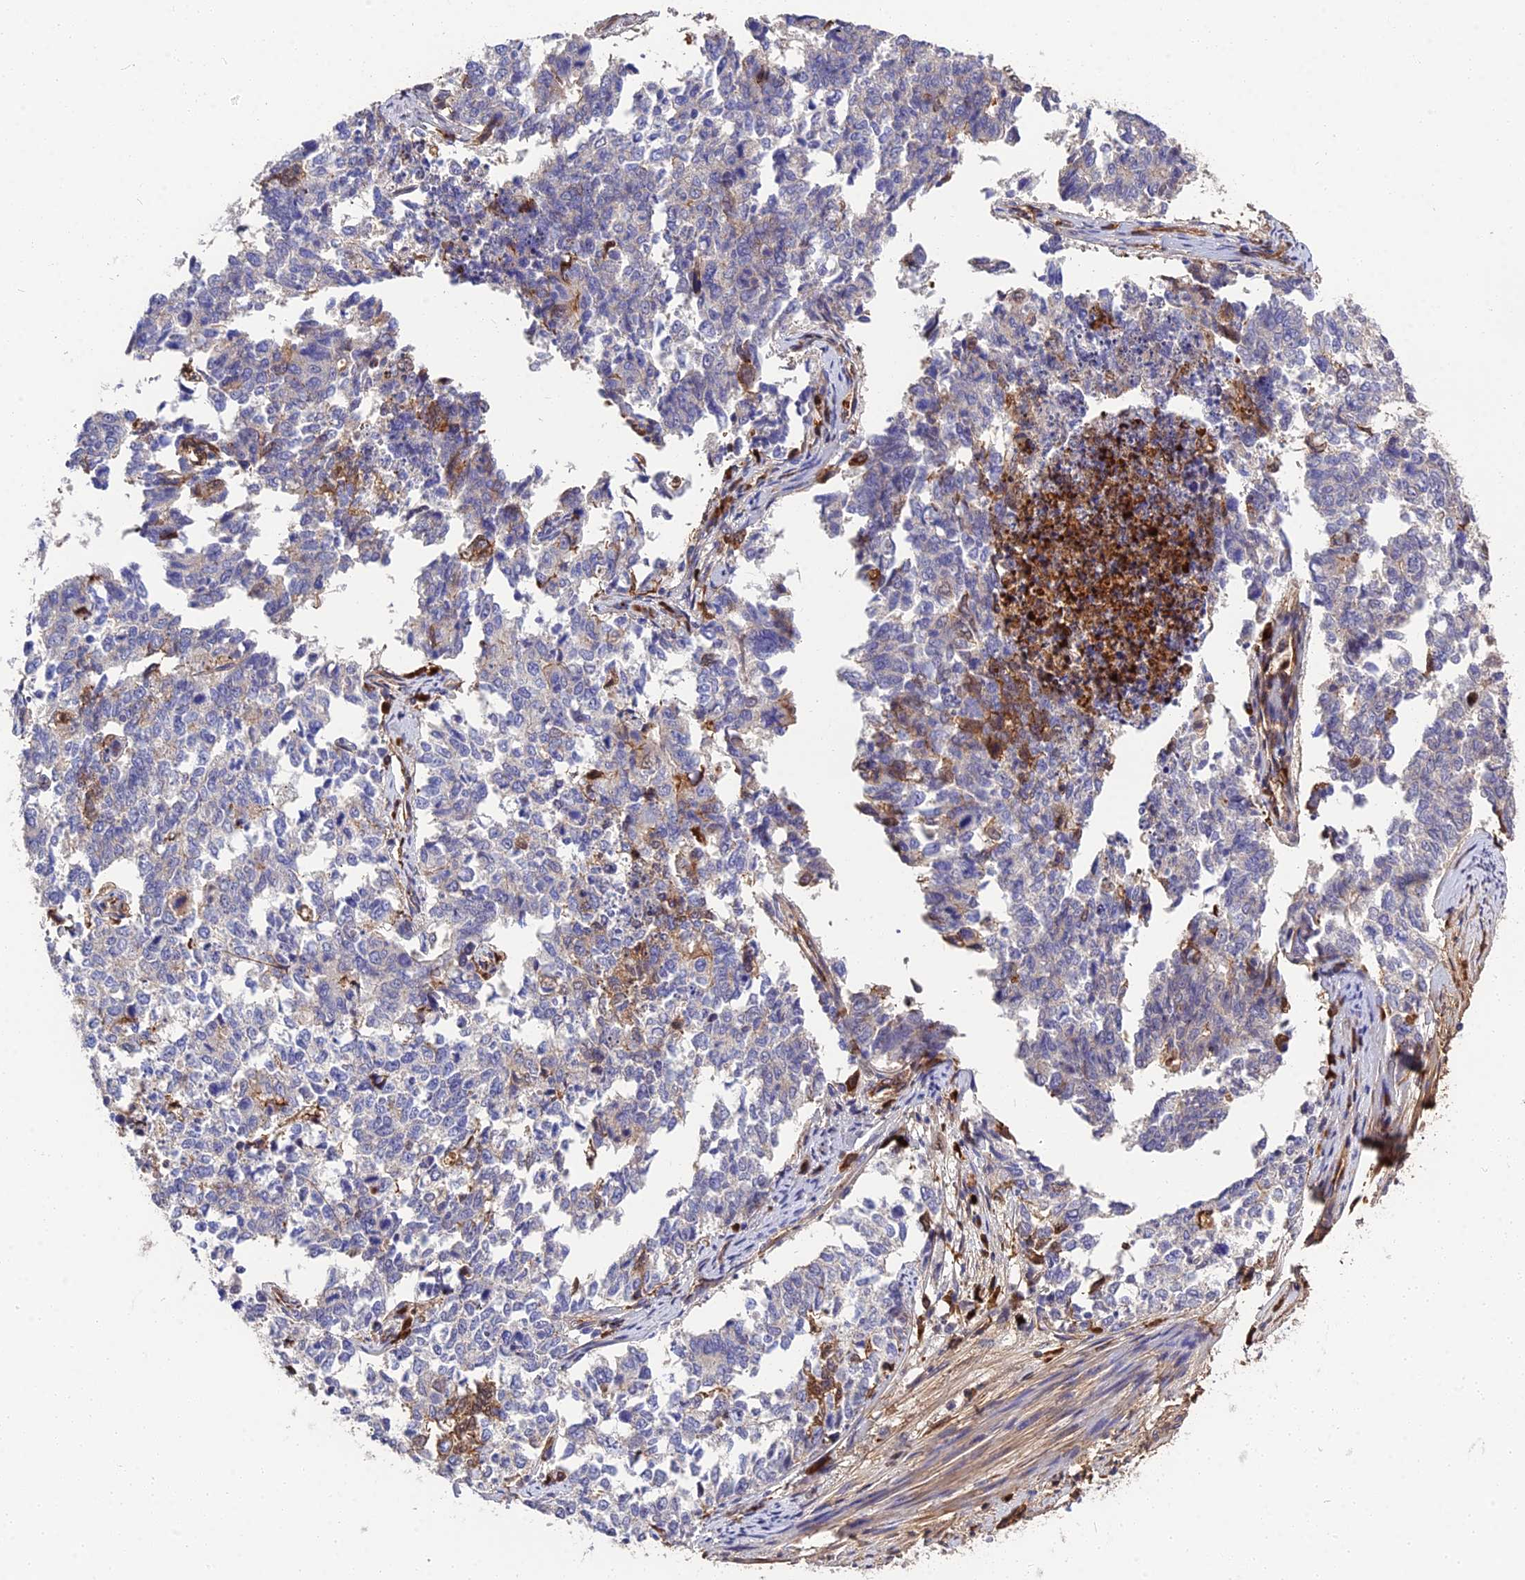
{"staining": {"intensity": "moderate", "quantity": "<25%", "location": "cytoplasmic/membranous"}, "tissue": "cervical cancer", "cell_type": "Tumor cells", "image_type": "cancer", "snomed": [{"axis": "morphology", "description": "Squamous cell carcinoma, NOS"}, {"axis": "topography", "description": "Cervix"}], "caption": "A high-resolution photomicrograph shows IHC staining of cervical cancer (squamous cell carcinoma), which displays moderate cytoplasmic/membranous positivity in about <25% of tumor cells.", "gene": "MFSD2A", "patient": {"sex": "female", "age": 63}}